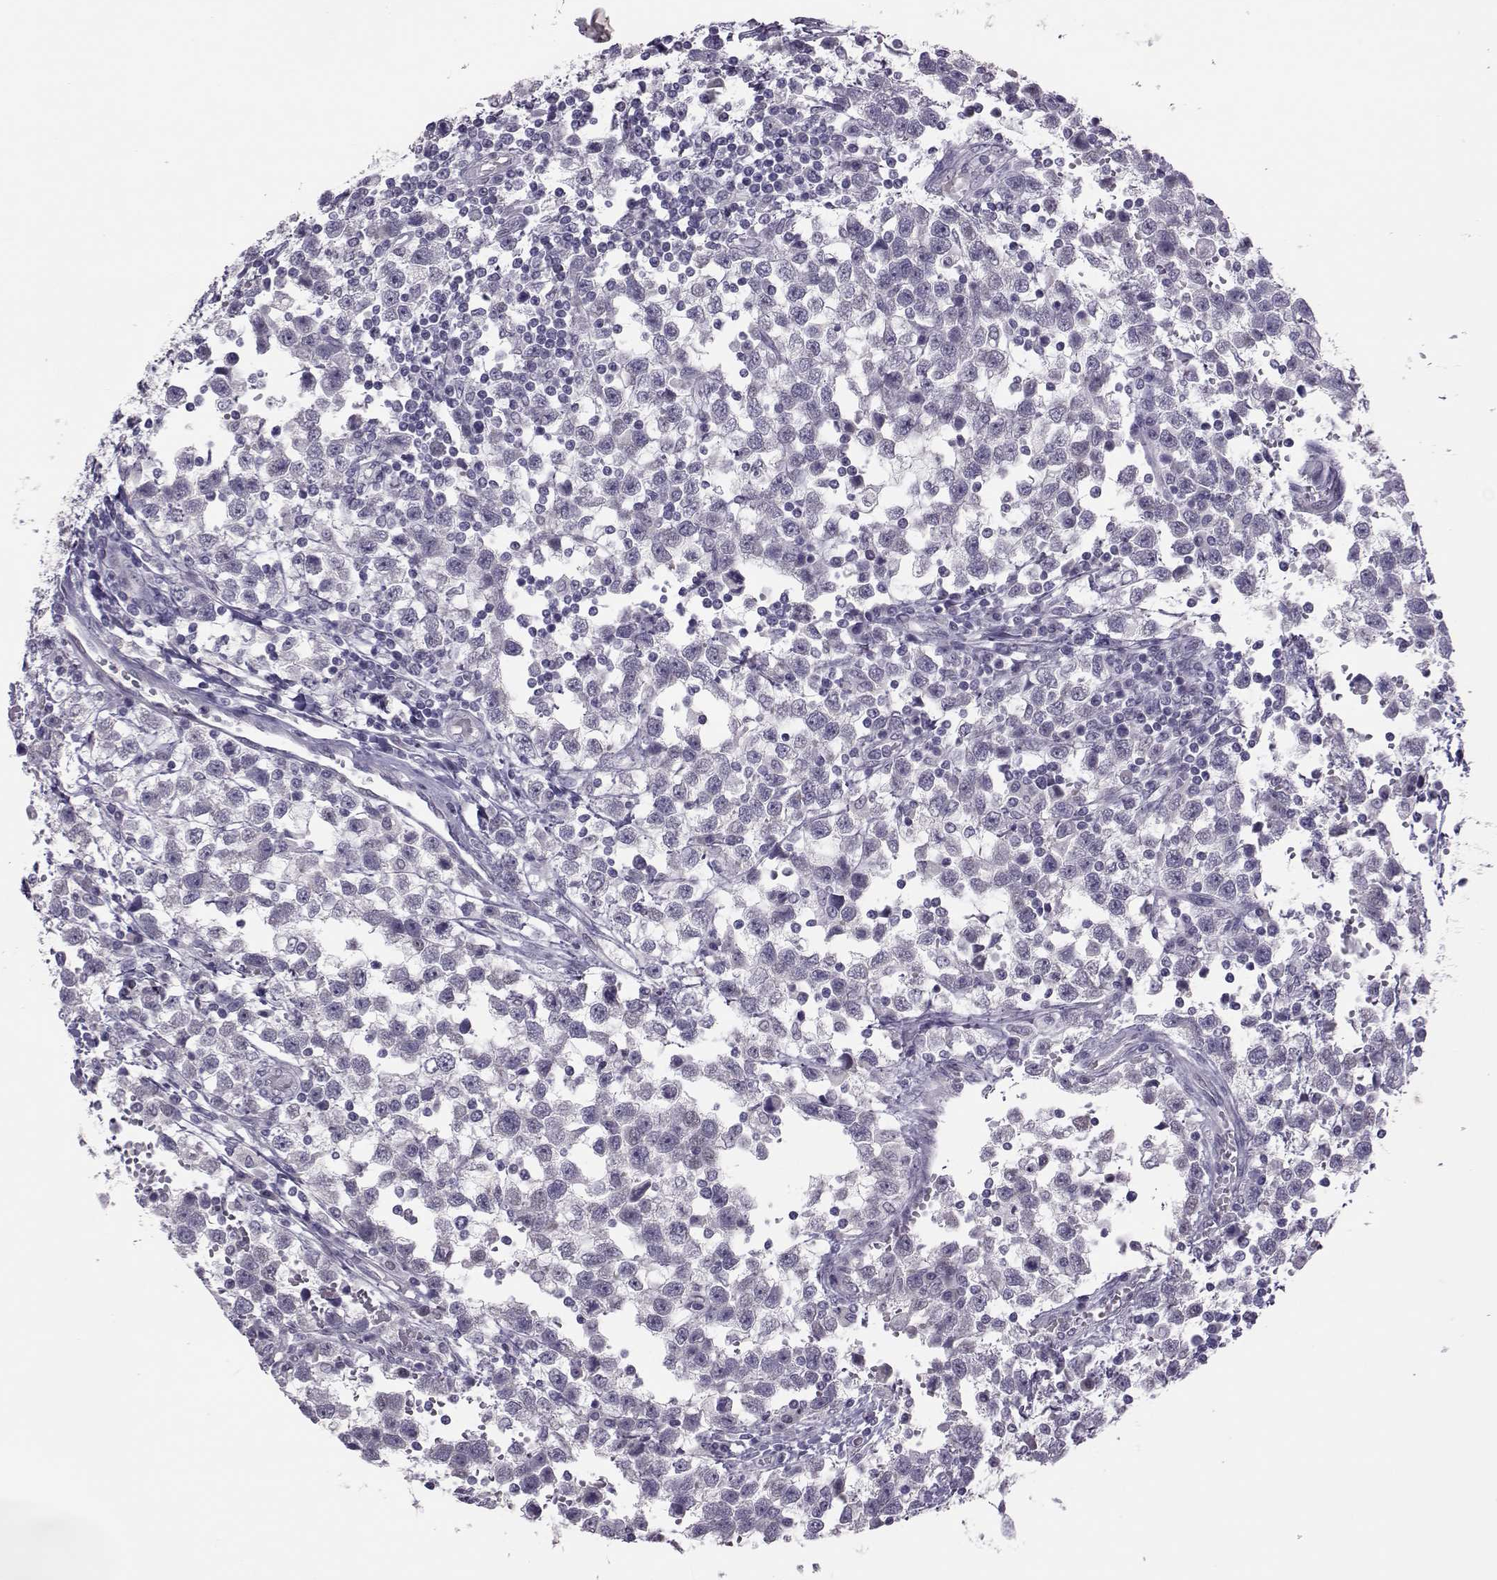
{"staining": {"intensity": "negative", "quantity": "none", "location": "none"}, "tissue": "testis cancer", "cell_type": "Tumor cells", "image_type": "cancer", "snomed": [{"axis": "morphology", "description": "Seminoma, NOS"}, {"axis": "topography", "description": "Testis"}], "caption": "There is no significant staining in tumor cells of testis seminoma.", "gene": "ASRGL1", "patient": {"sex": "male", "age": 34}}